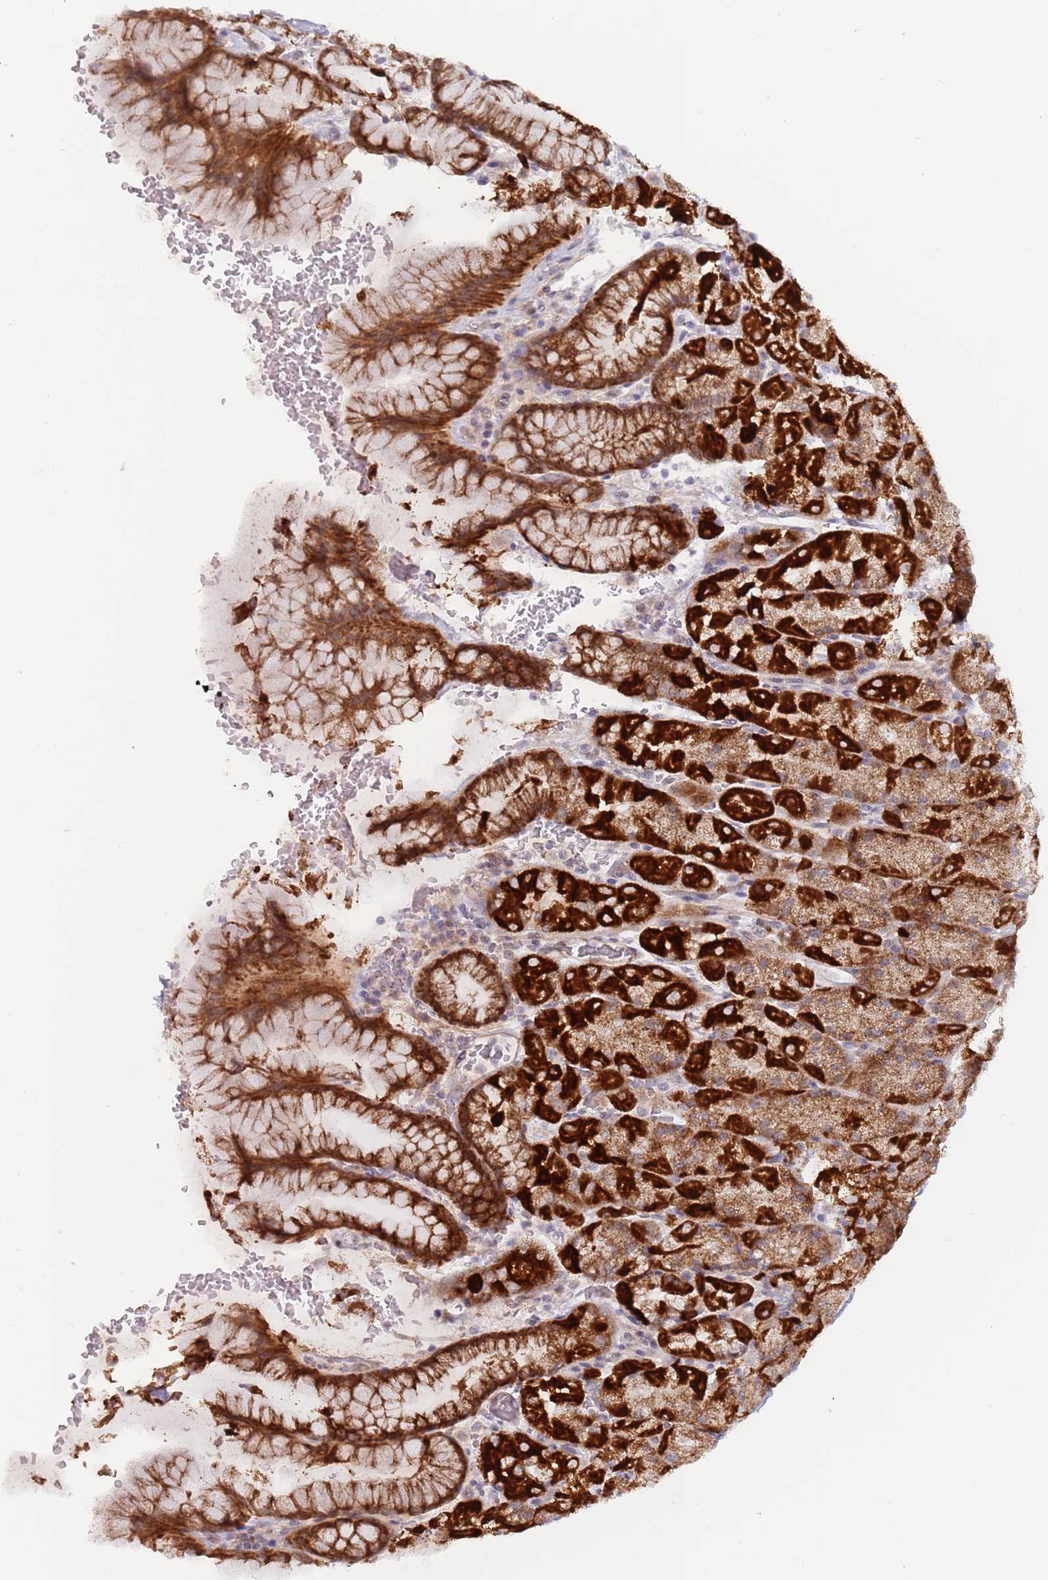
{"staining": {"intensity": "strong", "quantity": ">75%", "location": "cytoplasmic/membranous"}, "tissue": "stomach", "cell_type": "Glandular cells", "image_type": "normal", "snomed": [{"axis": "morphology", "description": "Normal tissue, NOS"}, {"axis": "topography", "description": "Stomach, upper"}, {"axis": "topography", "description": "Stomach, lower"}], "caption": "Immunohistochemistry (IHC) photomicrograph of normal stomach stained for a protein (brown), which shows high levels of strong cytoplasmic/membranous positivity in approximately >75% of glandular cells.", "gene": "LDHD", "patient": {"sex": "male", "age": 67}}